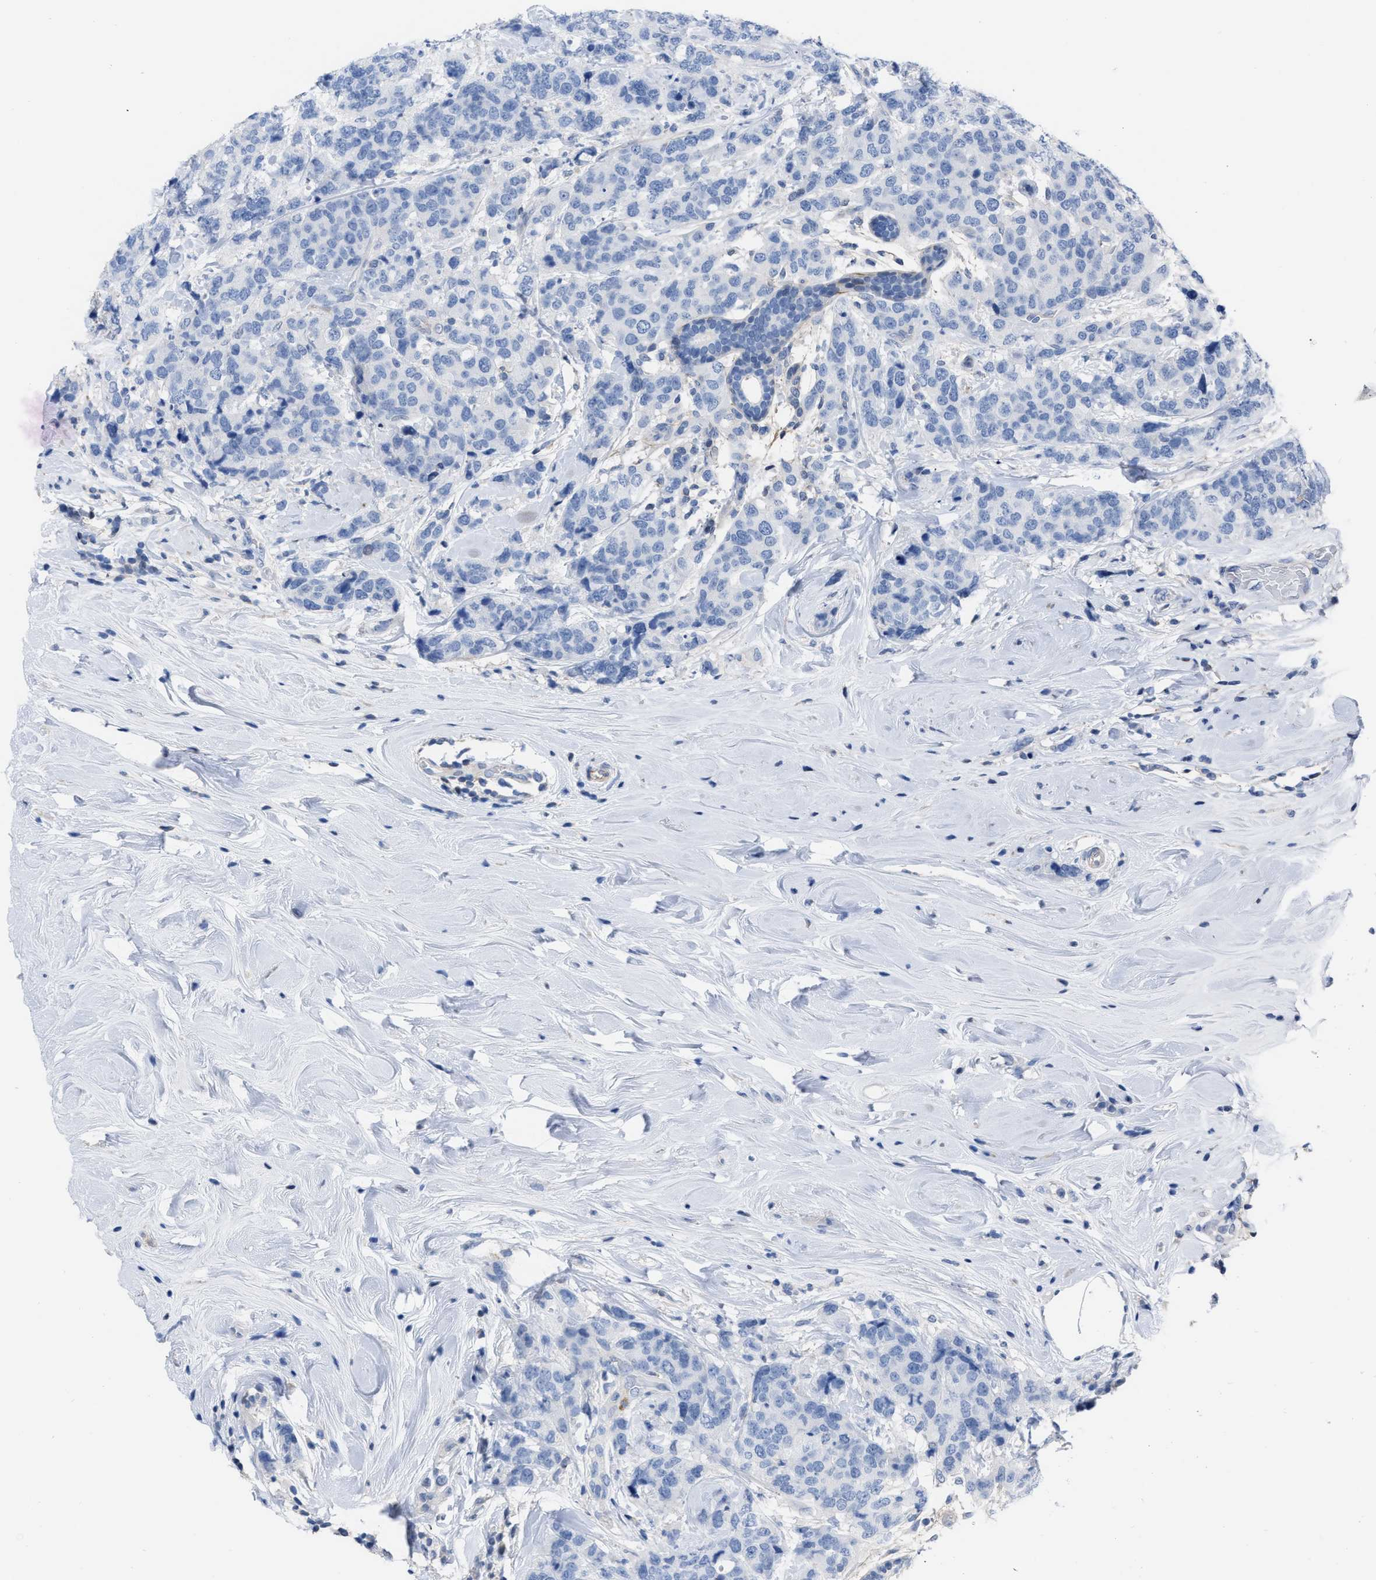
{"staining": {"intensity": "negative", "quantity": "none", "location": "none"}, "tissue": "breast cancer", "cell_type": "Tumor cells", "image_type": "cancer", "snomed": [{"axis": "morphology", "description": "Lobular carcinoma"}, {"axis": "topography", "description": "Breast"}], "caption": "Immunohistochemical staining of lobular carcinoma (breast) displays no significant expression in tumor cells.", "gene": "PRMT2", "patient": {"sex": "female", "age": 59}}